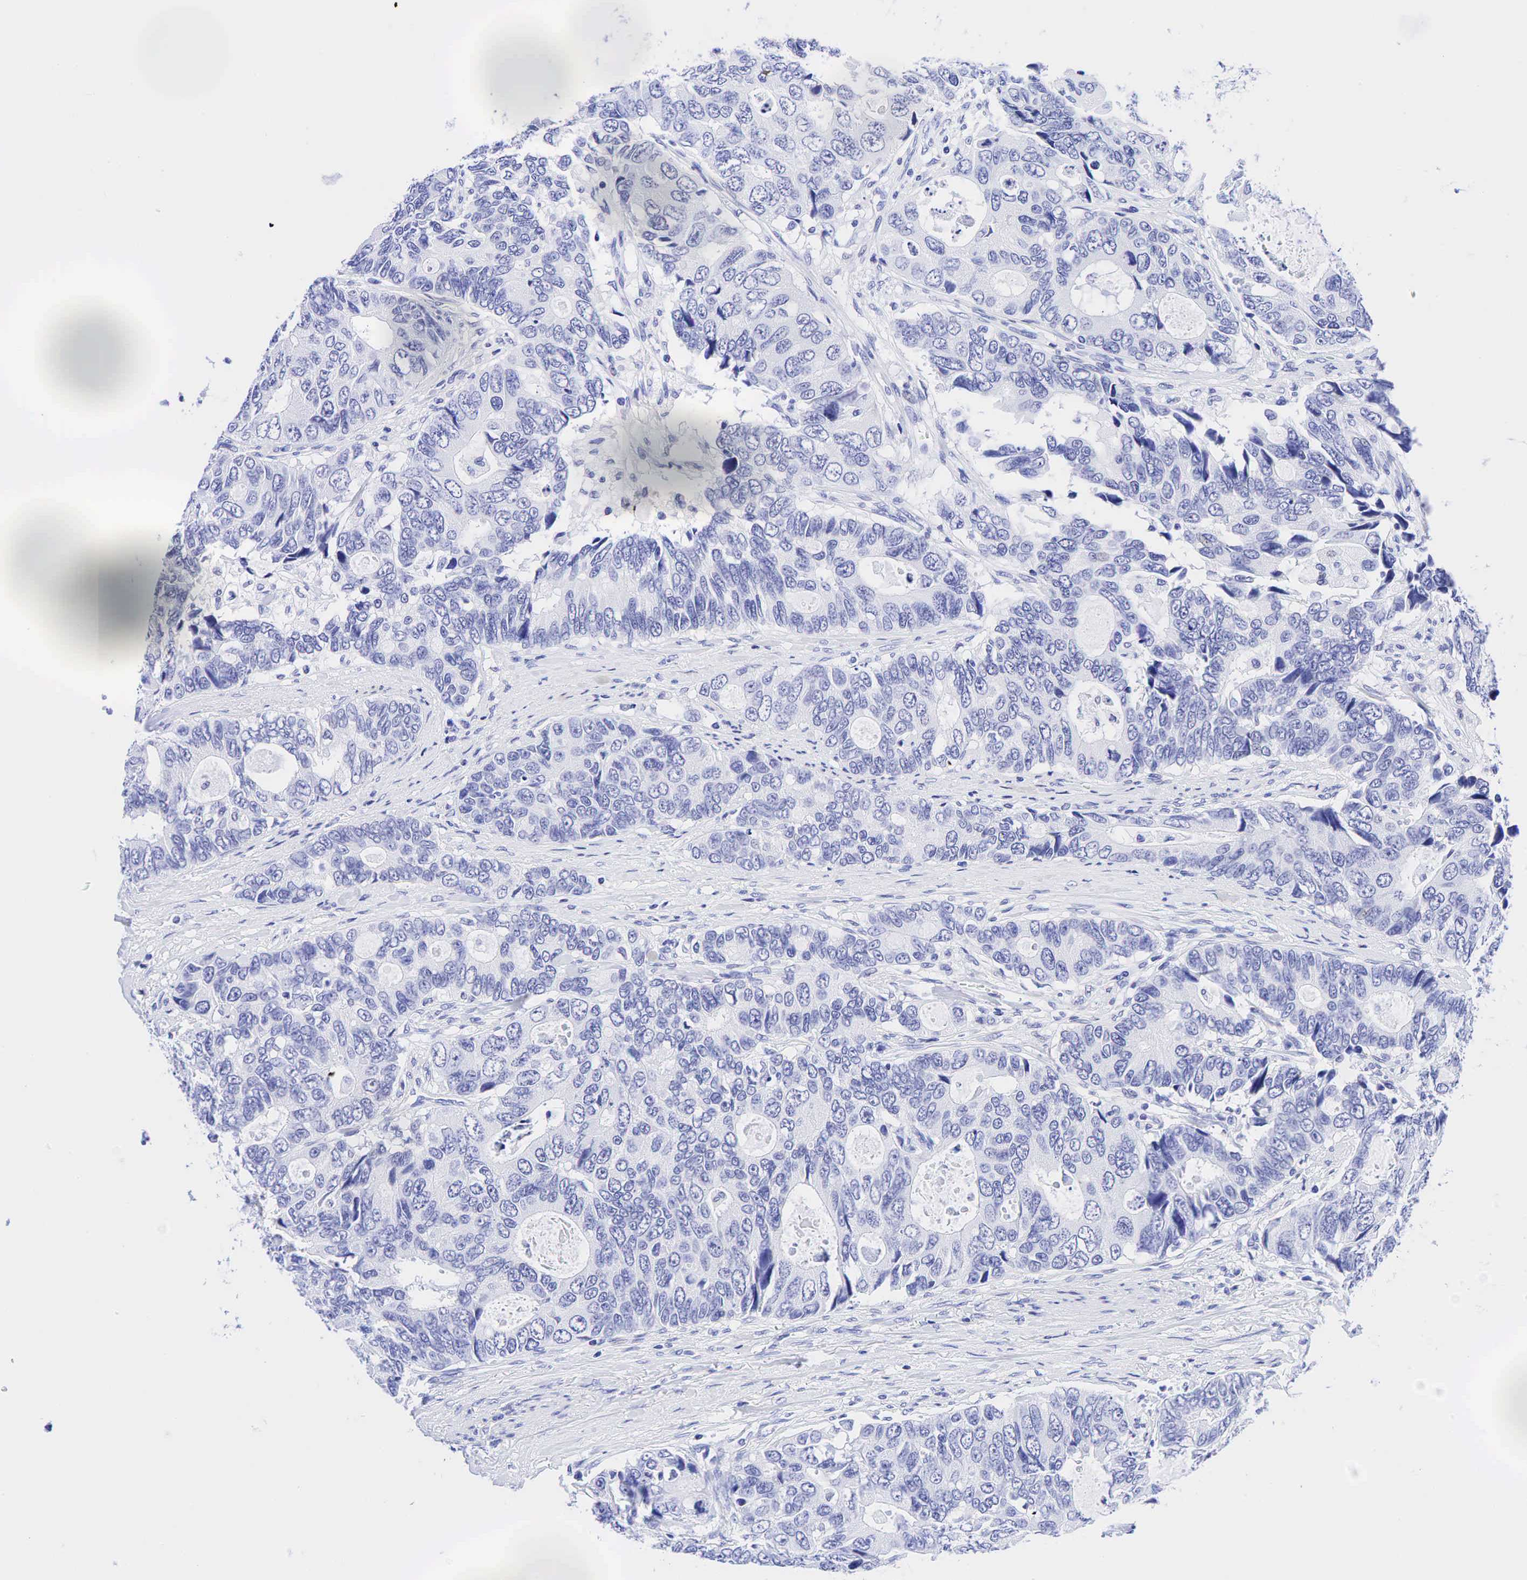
{"staining": {"intensity": "negative", "quantity": "none", "location": "none"}, "tissue": "colorectal cancer", "cell_type": "Tumor cells", "image_type": "cancer", "snomed": [{"axis": "morphology", "description": "Adenocarcinoma, NOS"}, {"axis": "topography", "description": "Rectum"}], "caption": "High power microscopy image of an IHC micrograph of adenocarcinoma (colorectal), revealing no significant staining in tumor cells. The staining is performed using DAB (3,3'-diaminobenzidine) brown chromogen with nuclei counter-stained in using hematoxylin.", "gene": "CHGA", "patient": {"sex": "female", "age": 67}}